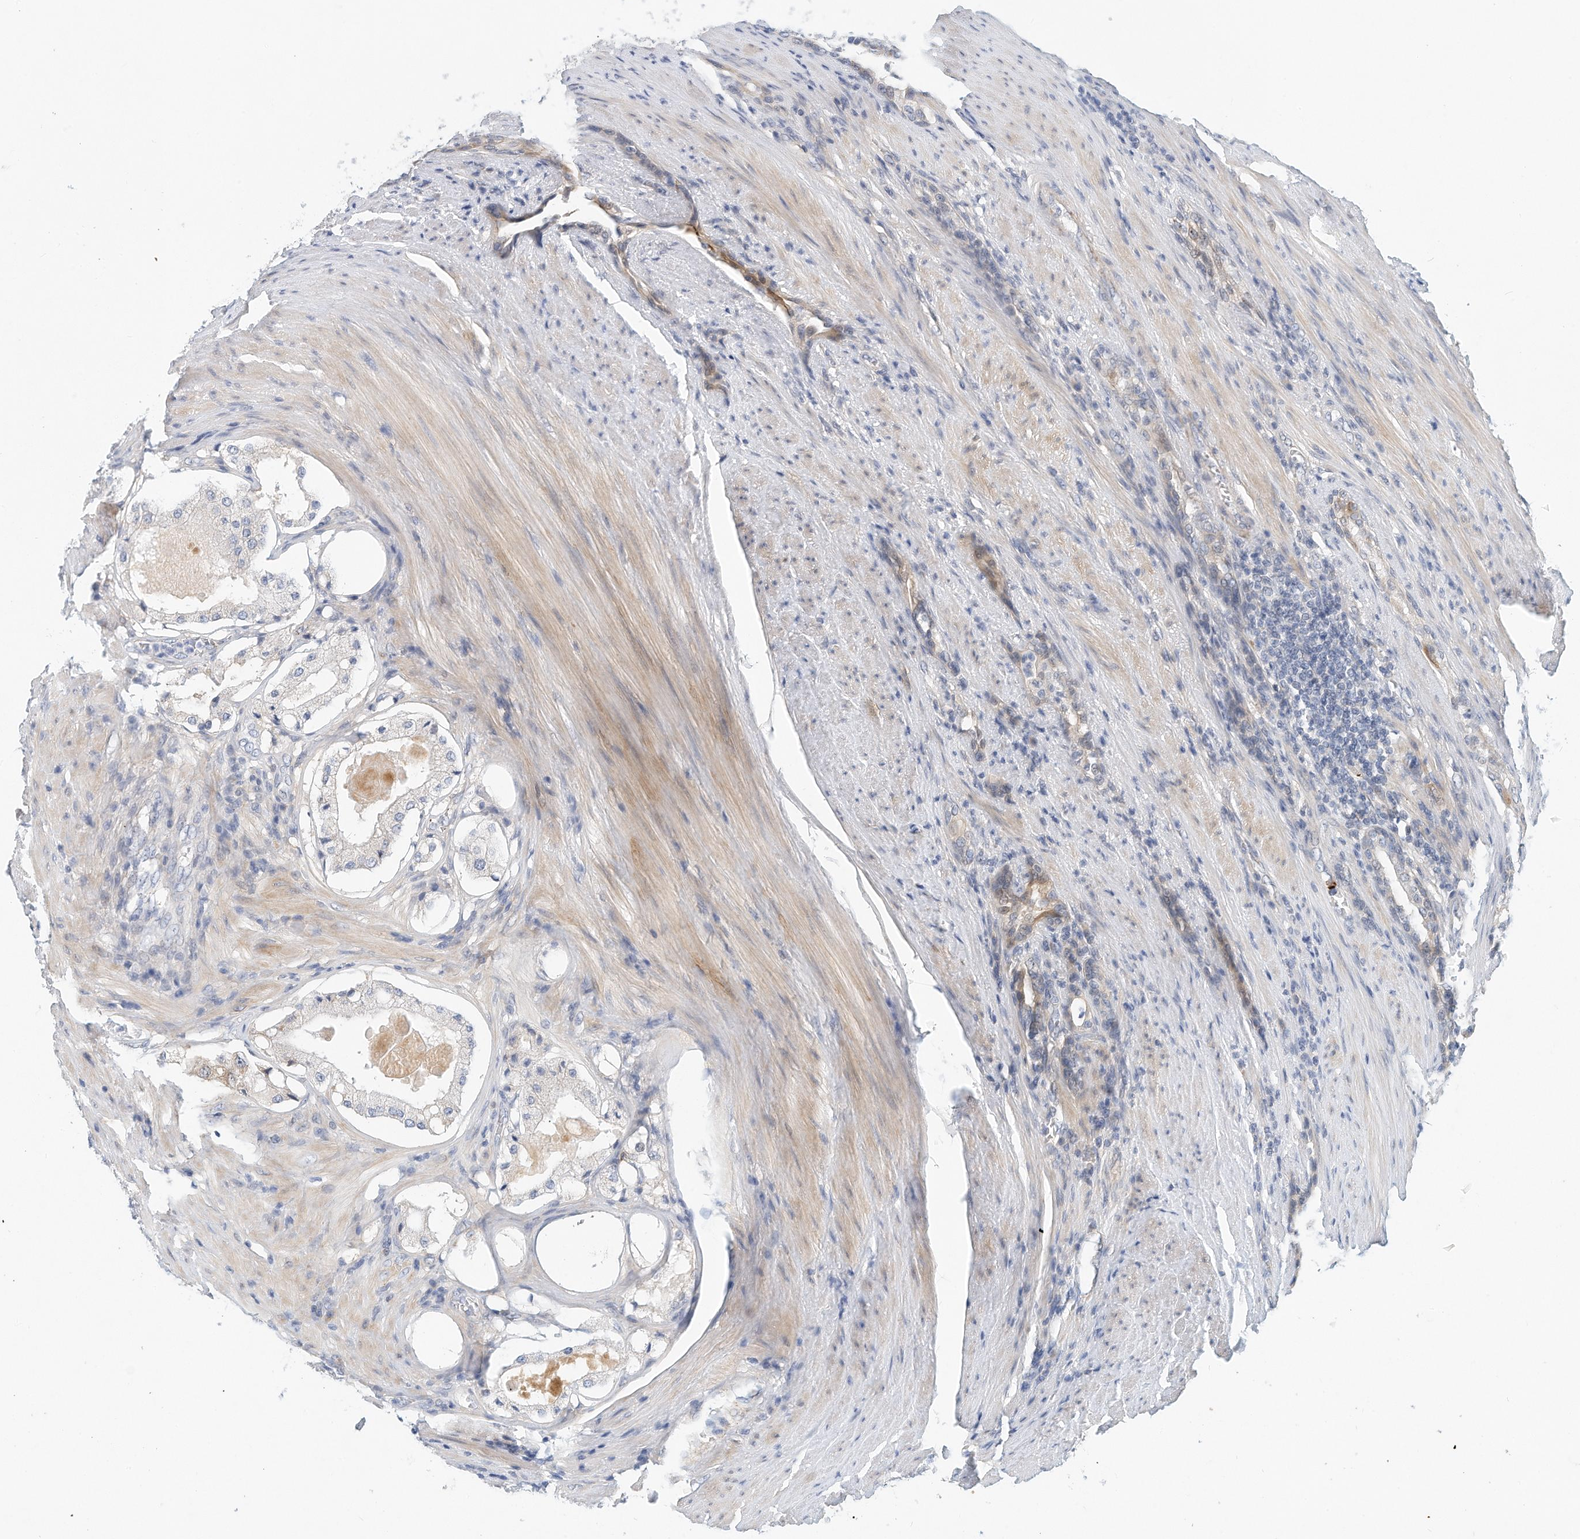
{"staining": {"intensity": "negative", "quantity": "none", "location": "none"}, "tissue": "prostate cancer", "cell_type": "Tumor cells", "image_type": "cancer", "snomed": [{"axis": "morphology", "description": "Adenocarcinoma, High grade"}, {"axis": "topography", "description": "Prostate"}], "caption": "High power microscopy micrograph of an immunohistochemistry image of prostate cancer (high-grade adenocarcinoma), revealing no significant staining in tumor cells. (Stains: DAB (3,3'-diaminobenzidine) IHC with hematoxylin counter stain, Microscopy: brightfield microscopy at high magnification).", "gene": "ARHGAP28", "patient": {"sex": "male", "age": 60}}